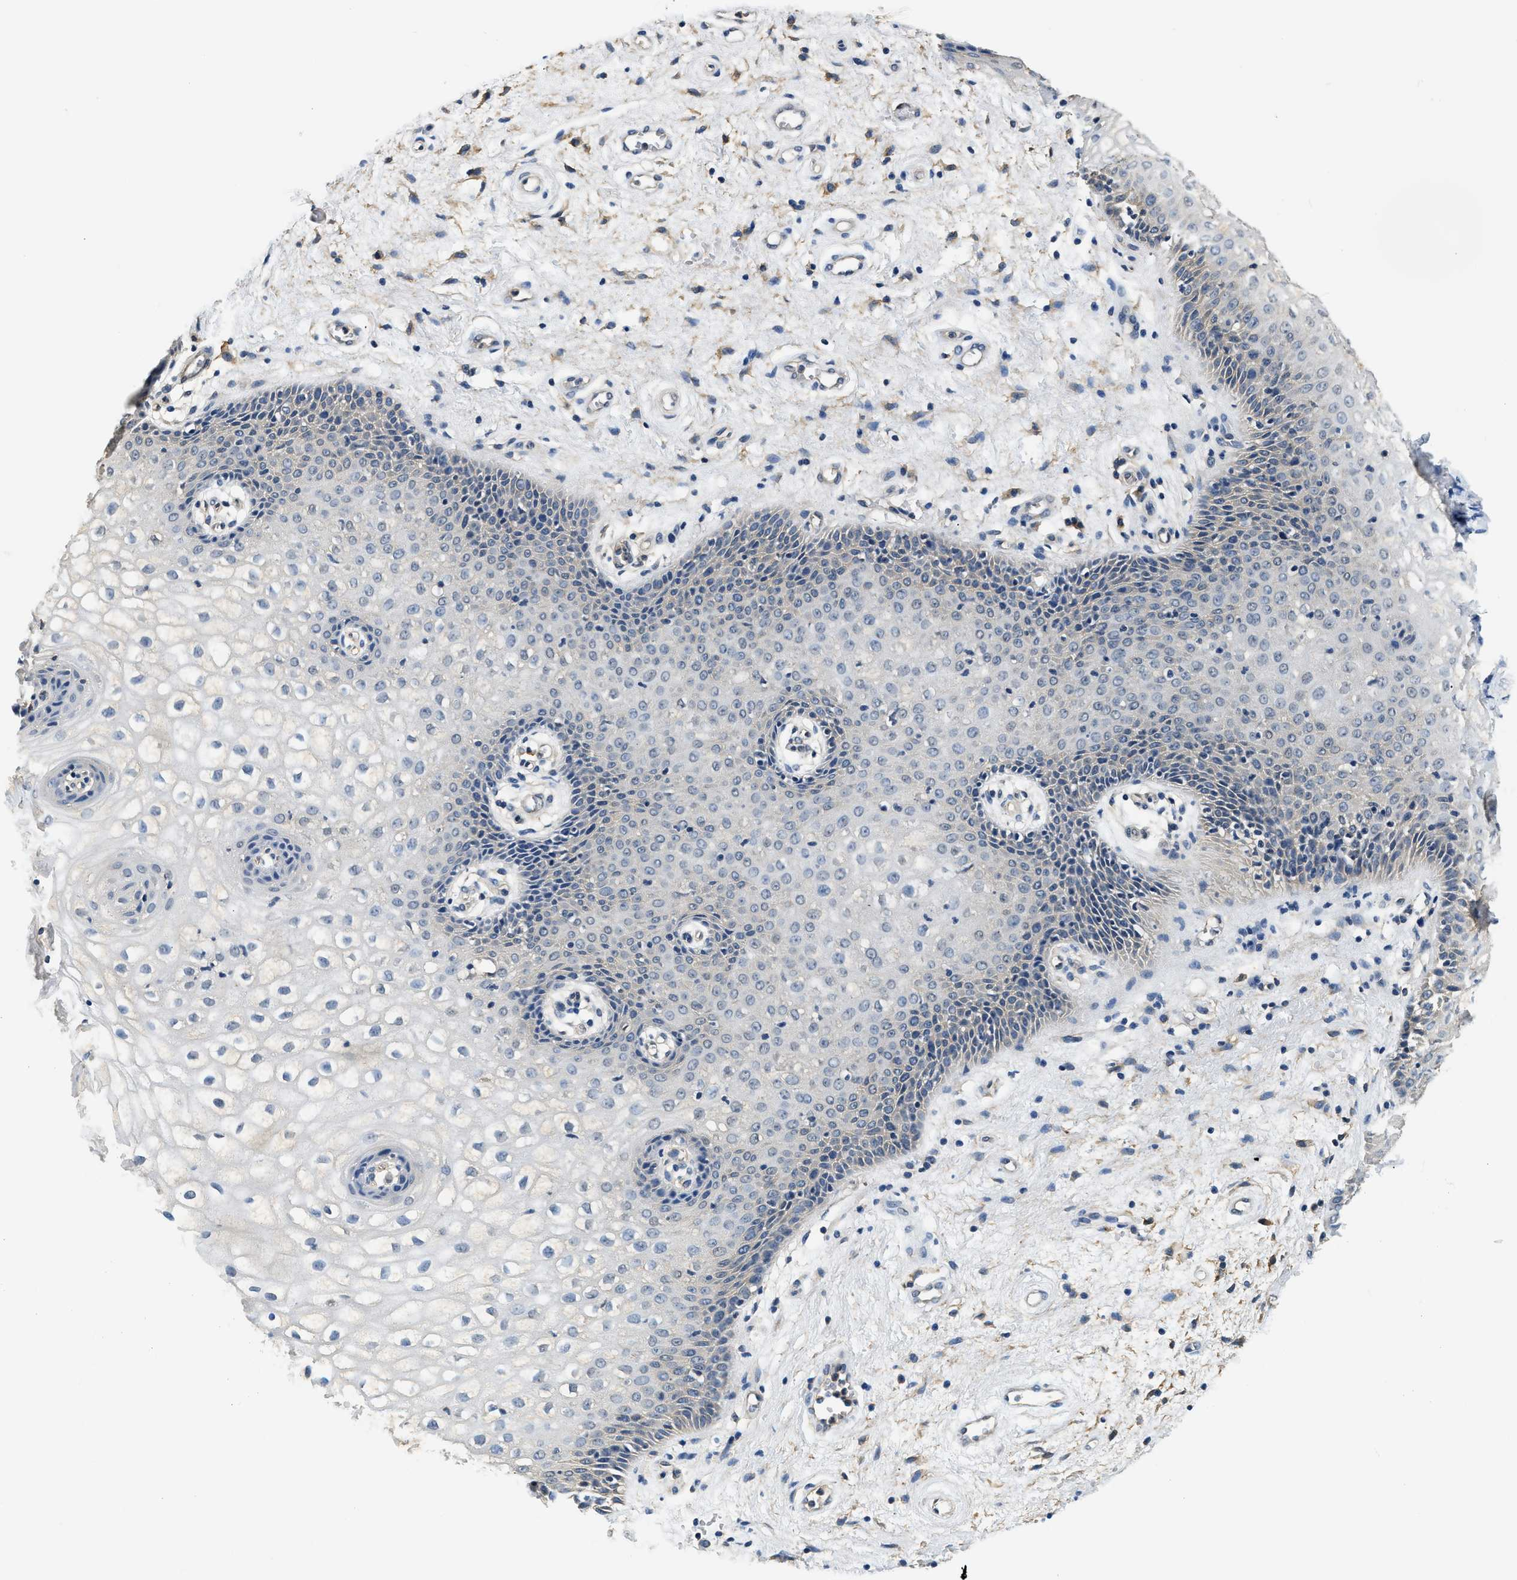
{"staining": {"intensity": "weak", "quantity": "<25%", "location": "cytoplasmic/membranous,nuclear"}, "tissue": "vagina", "cell_type": "Squamous epithelial cells", "image_type": "normal", "snomed": [{"axis": "morphology", "description": "Normal tissue, NOS"}, {"axis": "topography", "description": "Vagina"}], "caption": "IHC of unremarkable human vagina shows no staining in squamous epithelial cells. (DAB (3,3'-diaminobenzidine) immunohistochemistry (IHC) visualized using brightfield microscopy, high magnification).", "gene": "BCL7C", "patient": {"sex": "female", "age": 34}}